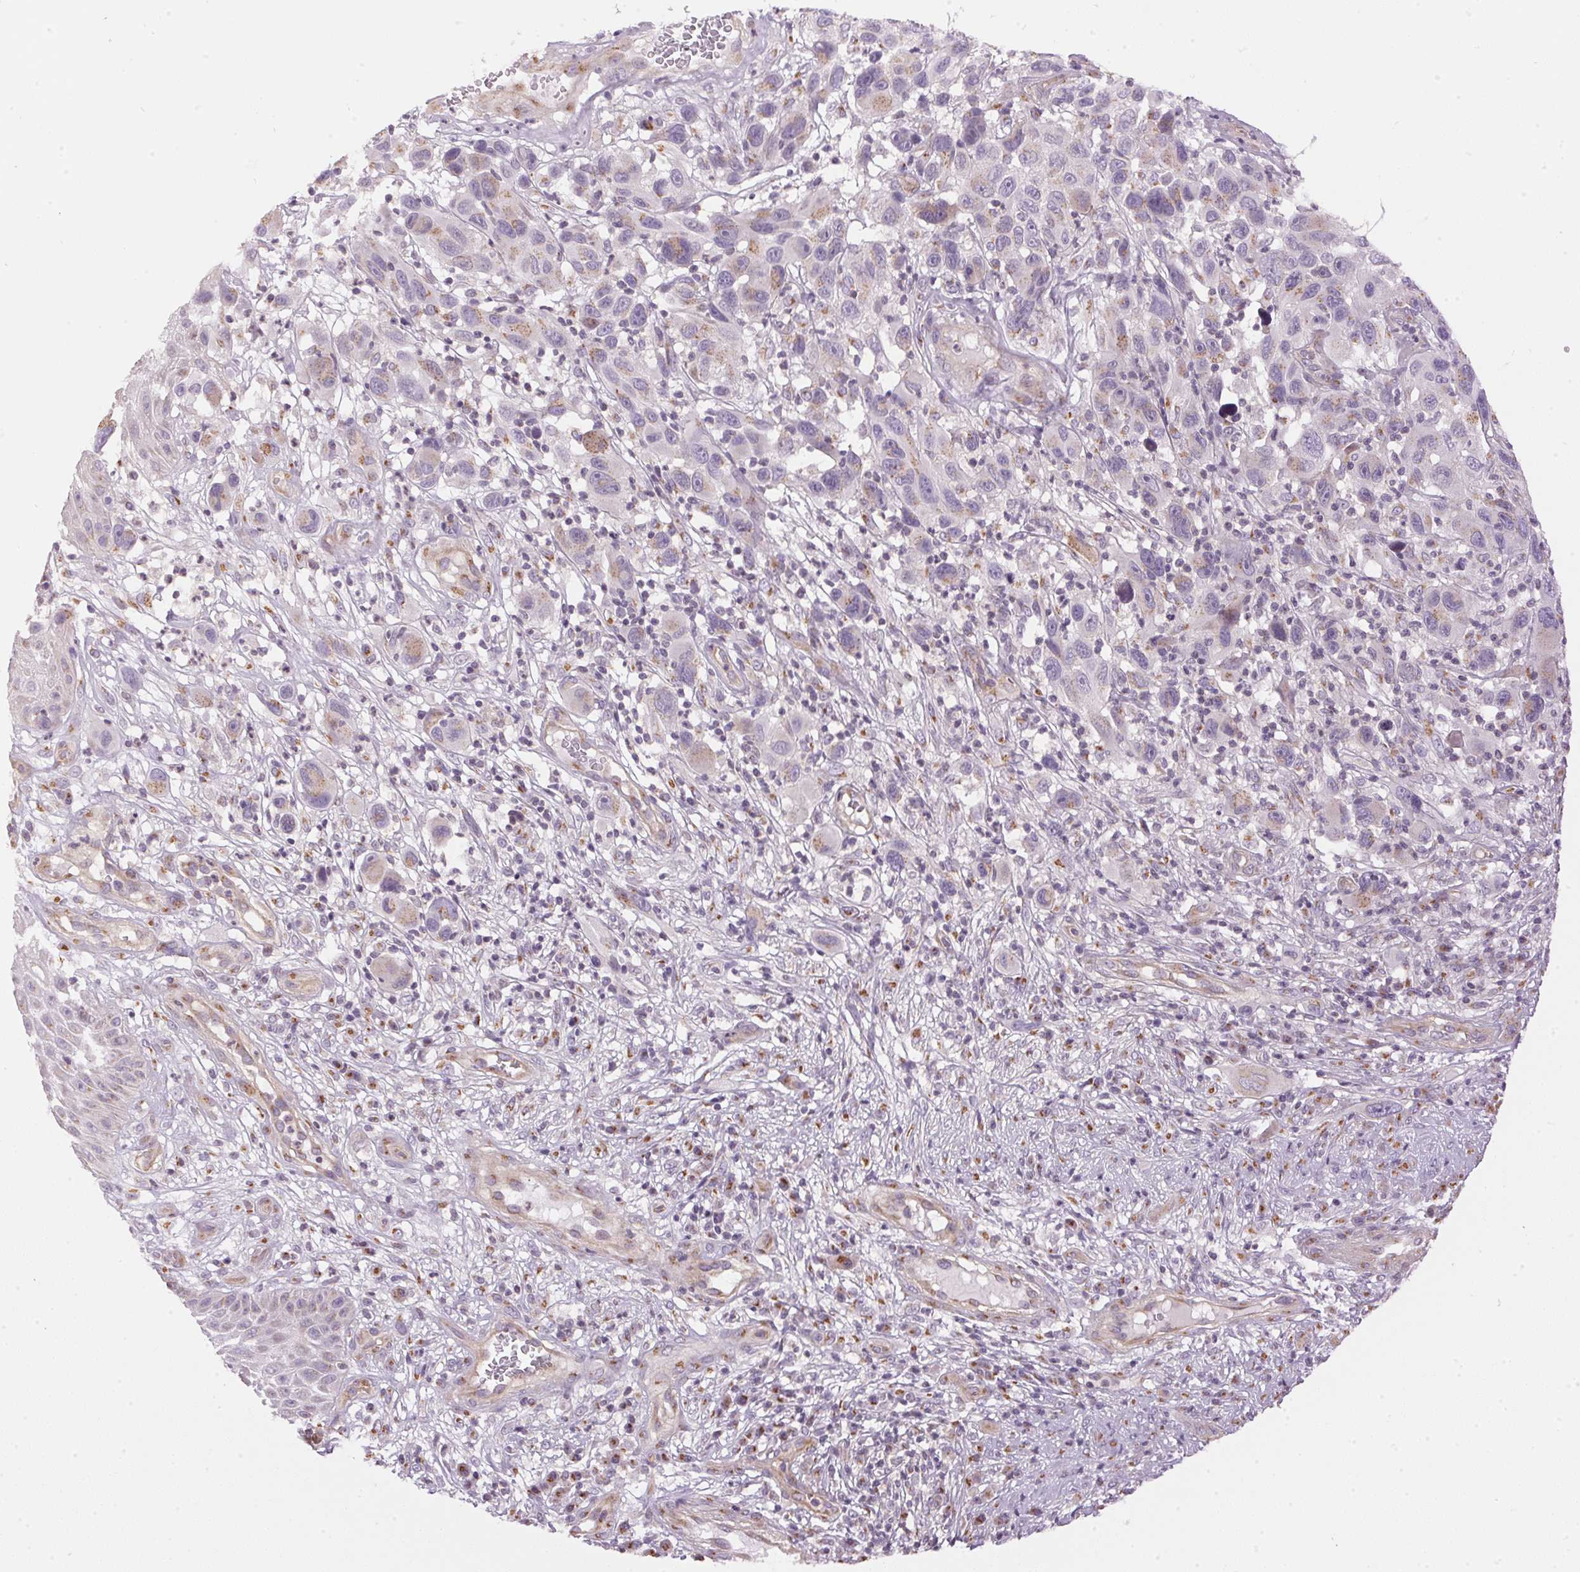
{"staining": {"intensity": "moderate", "quantity": "<25%", "location": "cytoplasmic/membranous"}, "tissue": "melanoma", "cell_type": "Tumor cells", "image_type": "cancer", "snomed": [{"axis": "morphology", "description": "Malignant melanoma, NOS"}, {"axis": "topography", "description": "Skin"}], "caption": "Moderate cytoplasmic/membranous expression for a protein is appreciated in about <25% of tumor cells of malignant melanoma using immunohistochemistry (IHC).", "gene": "GOLPH3", "patient": {"sex": "male", "age": 53}}